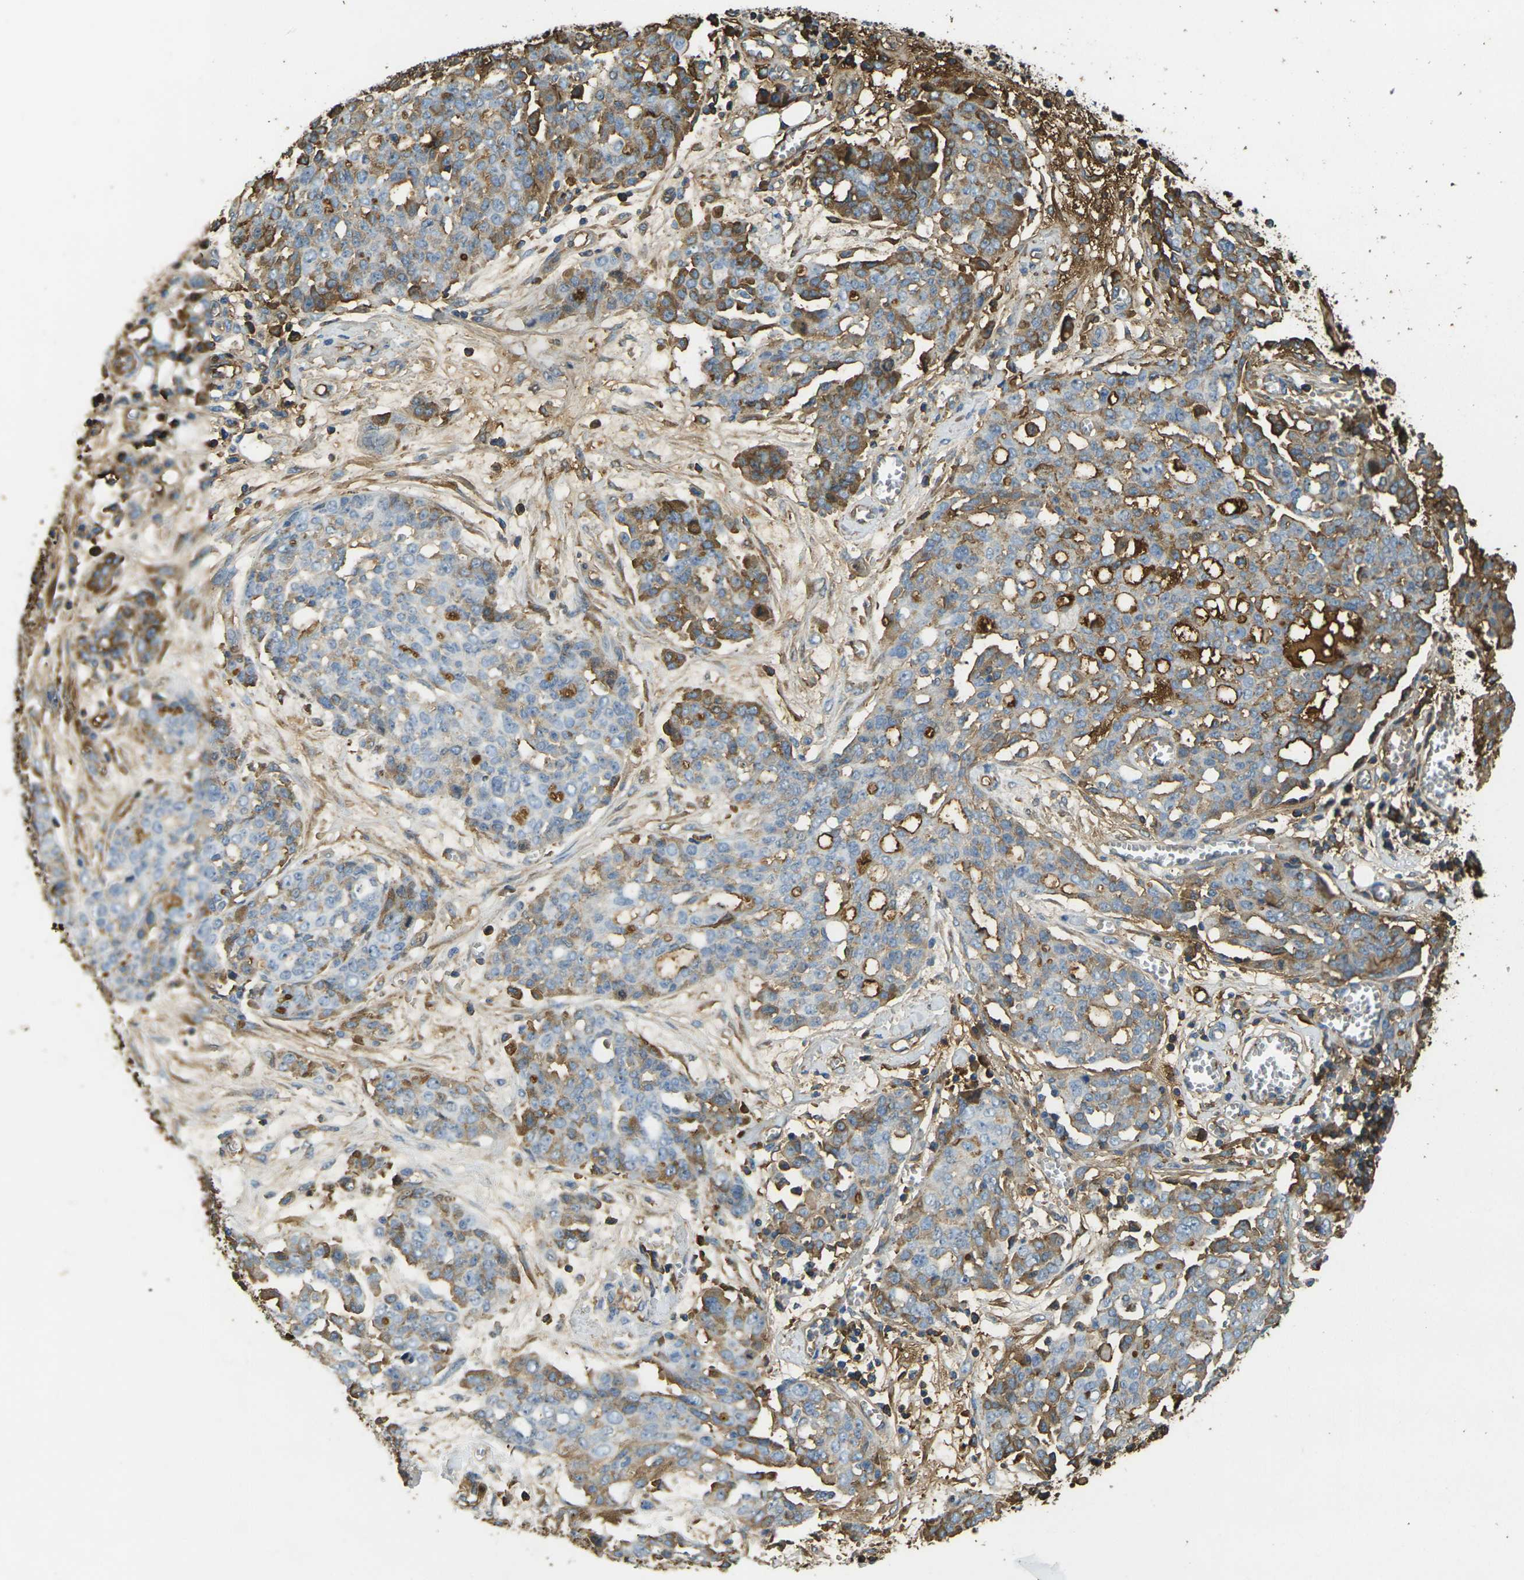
{"staining": {"intensity": "moderate", "quantity": "25%-75%", "location": "cytoplasmic/membranous"}, "tissue": "ovarian cancer", "cell_type": "Tumor cells", "image_type": "cancer", "snomed": [{"axis": "morphology", "description": "Cystadenocarcinoma, serous, NOS"}, {"axis": "topography", "description": "Soft tissue"}, {"axis": "topography", "description": "Ovary"}], "caption": "Immunohistochemistry (IHC) image of ovarian serous cystadenocarcinoma stained for a protein (brown), which exhibits medium levels of moderate cytoplasmic/membranous expression in about 25%-75% of tumor cells.", "gene": "PLCD1", "patient": {"sex": "female", "age": 57}}